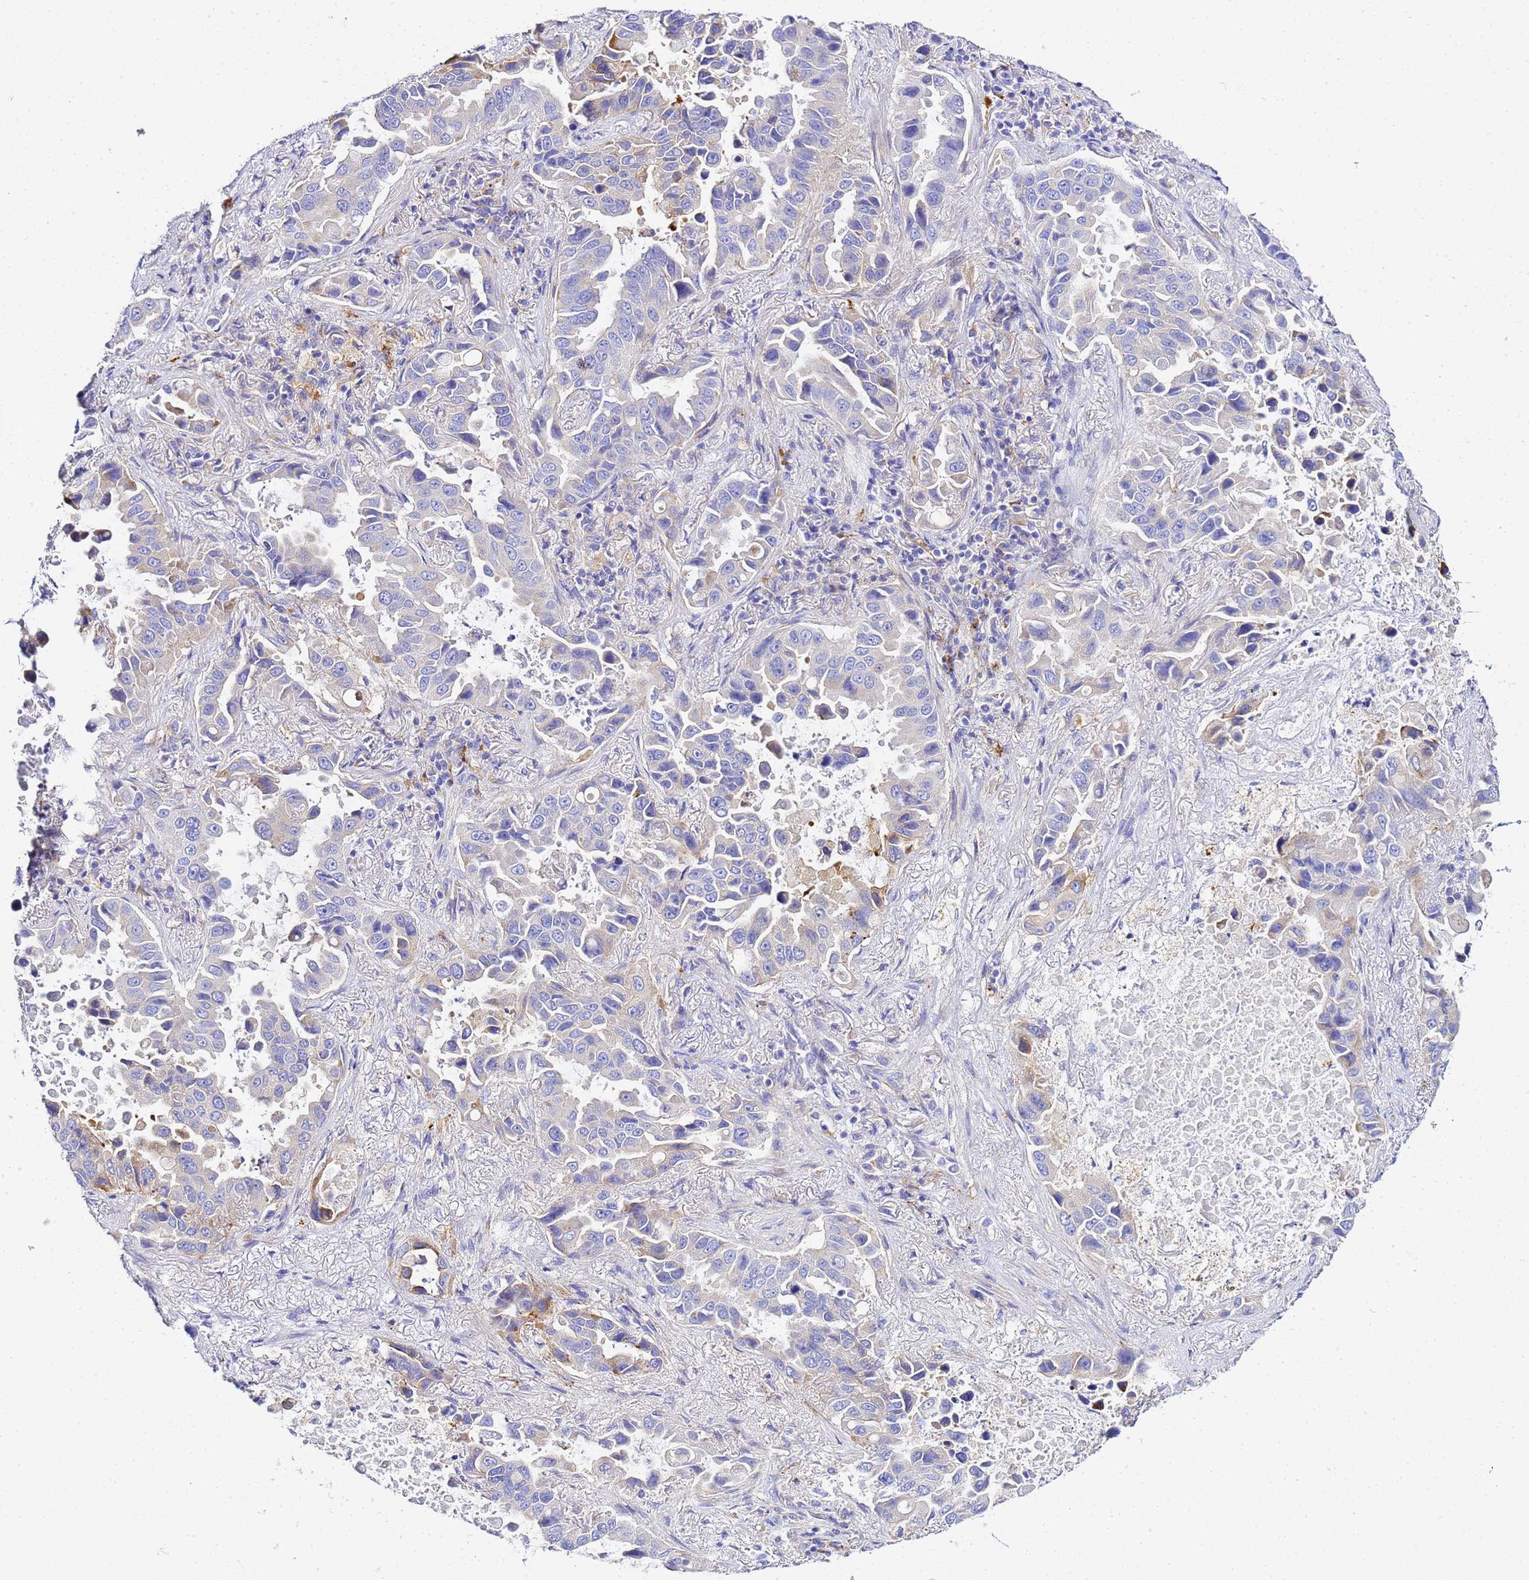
{"staining": {"intensity": "moderate", "quantity": "<25%", "location": "cytoplasmic/membranous"}, "tissue": "lung cancer", "cell_type": "Tumor cells", "image_type": "cancer", "snomed": [{"axis": "morphology", "description": "Adenocarcinoma, NOS"}, {"axis": "topography", "description": "Lung"}], "caption": "A micrograph of human adenocarcinoma (lung) stained for a protein displays moderate cytoplasmic/membranous brown staining in tumor cells.", "gene": "VTI1B", "patient": {"sex": "male", "age": 64}}